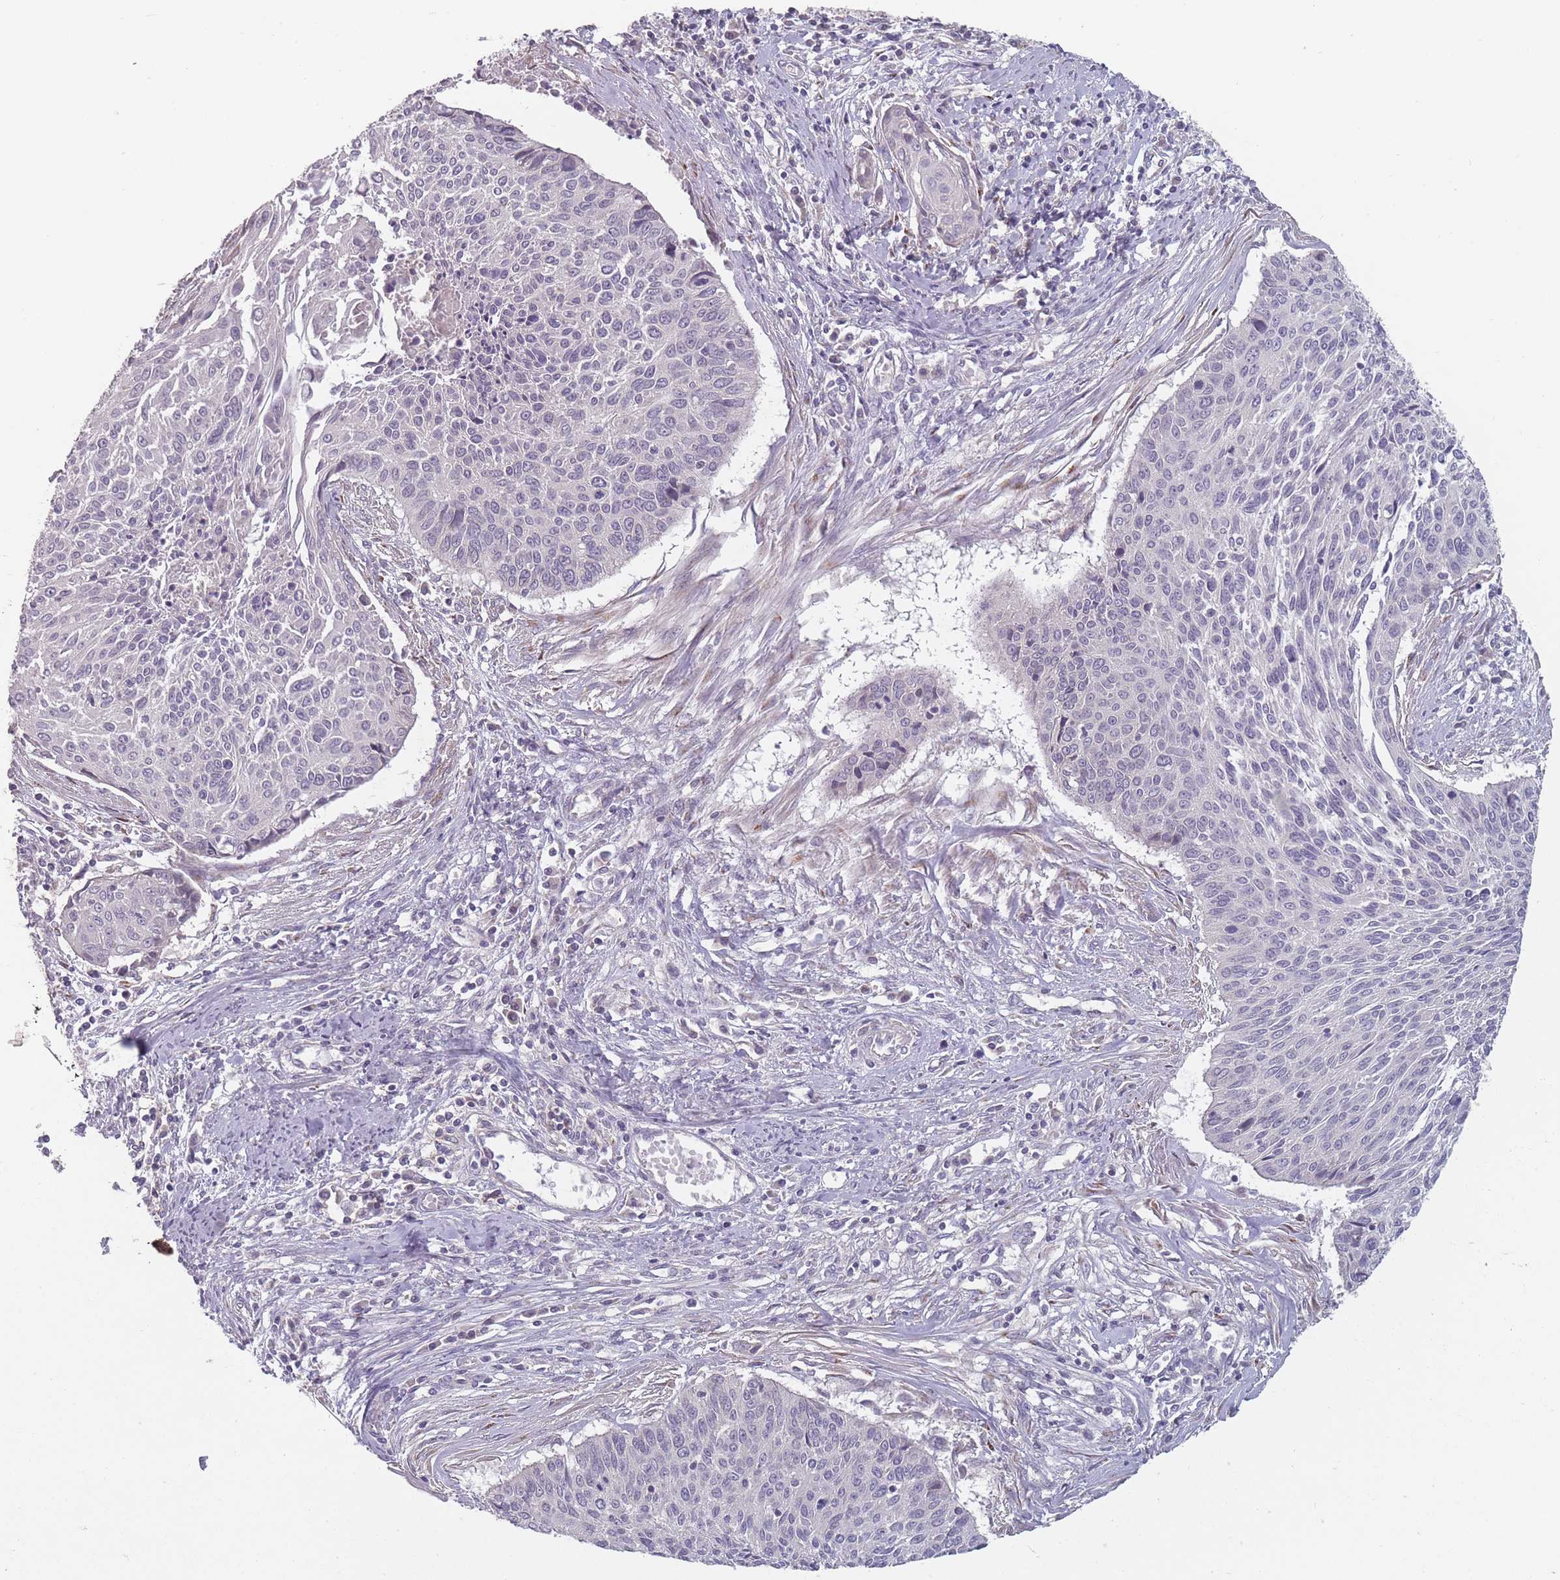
{"staining": {"intensity": "negative", "quantity": "none", "location": "none"}, "tissue": "cervical cancer", "cell_type": "Tumor cells", "image_type": "cancer", "snomed": [{"axis": "morphology", "description": "Squamous cell carcinoma, NOS"}, {"axis": "topography", "description": "Cervix"}], "caption": "This histopathology image is of squamous cell carcinoma (cervical) stained with immunohistochemistry to label a protein in brown with the nuclei are counter-stained blue. There is no staining in tumor cells. The staining is performed using DAB (3,3'-diaminobenzidine) brown chromogen with nuclei counter-stained in using hematoxylin.", "gene": "AKAIN1", "patient": {"sex": "female", "age": 55}}